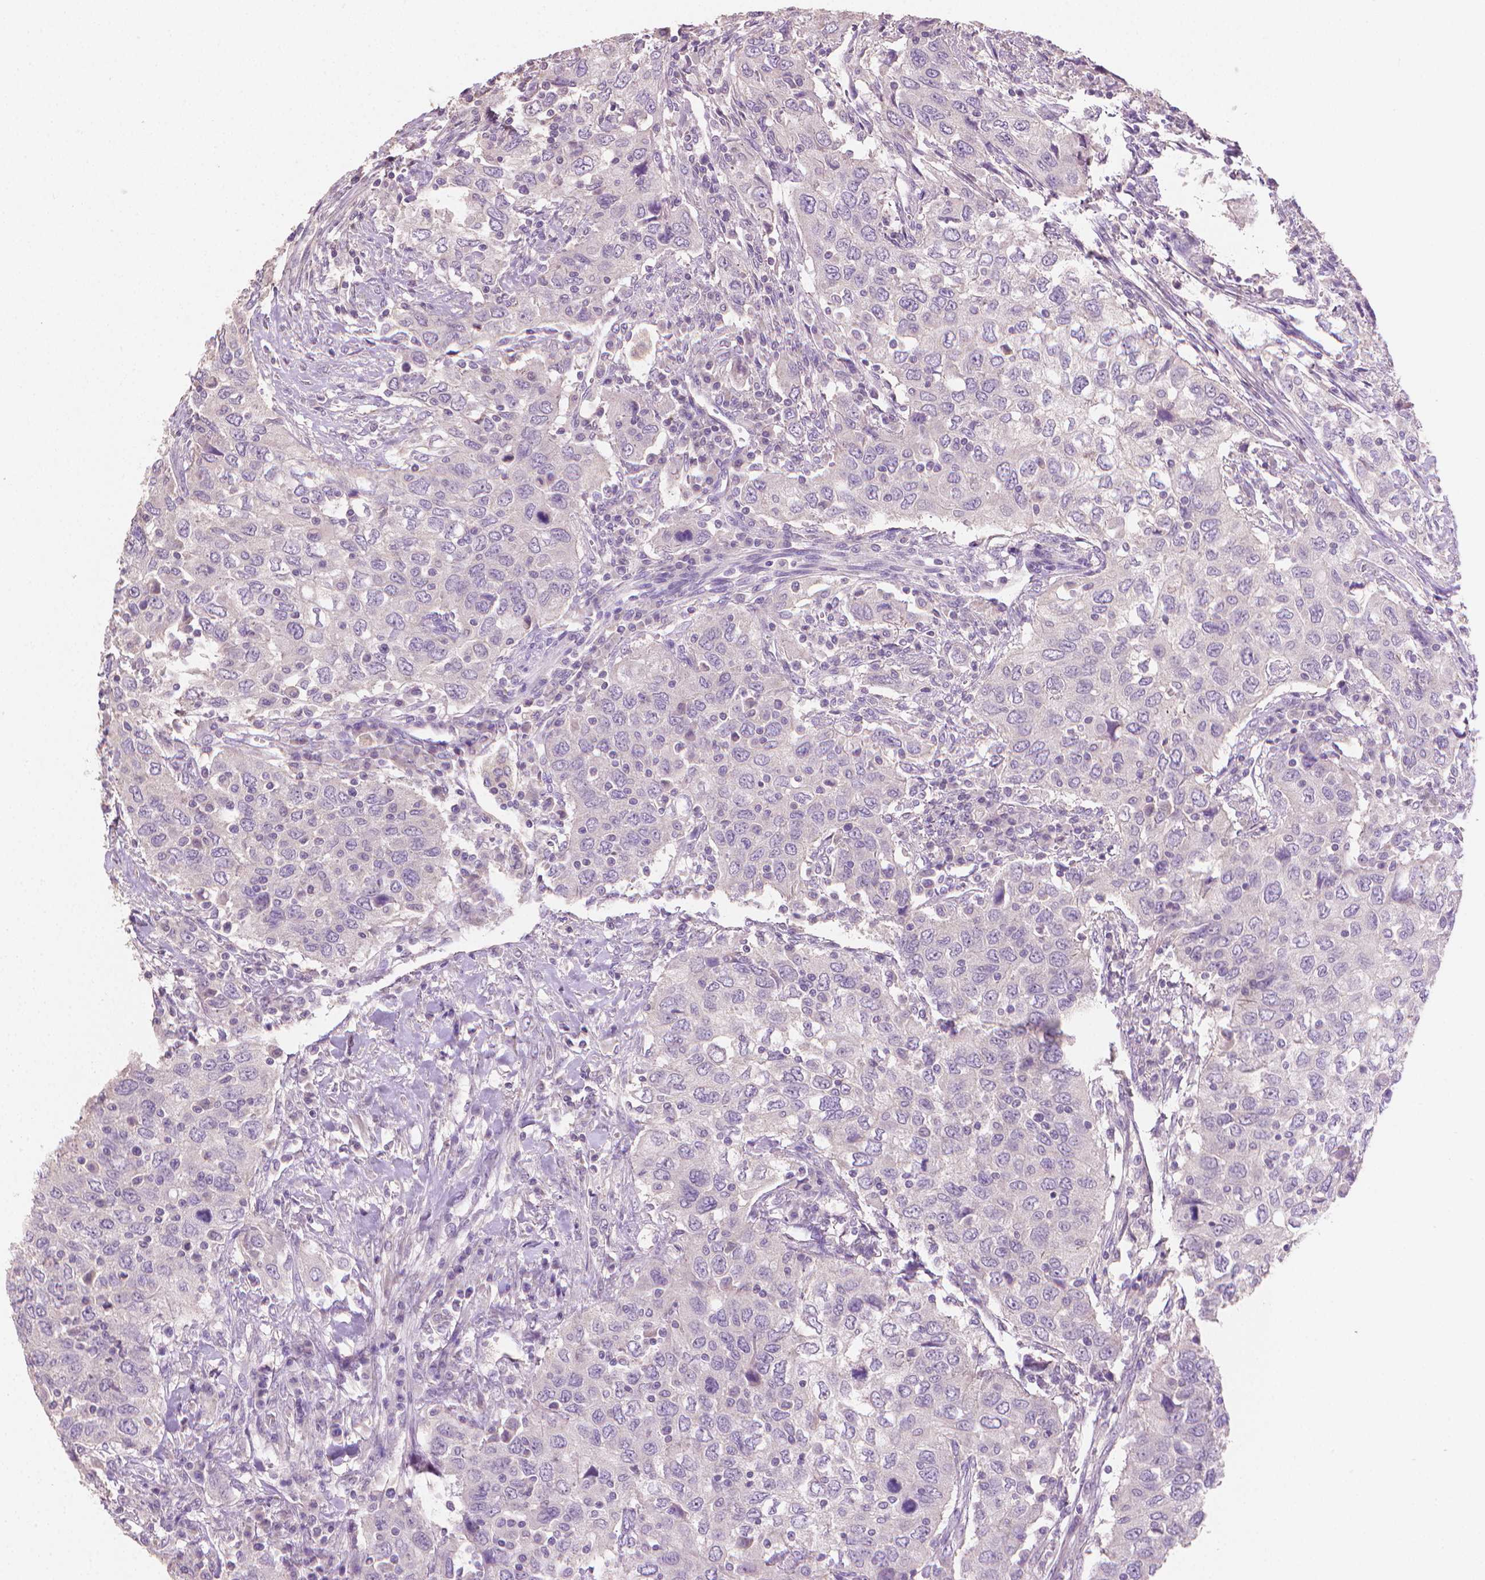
{"staining": {"intensity": "negative", "quantity": "none", "location": "none"}, "tissue": "urothelial cancer", "cell_type": "Tumor cells", "image_type": "cancer", "snomed": [{"axis": "morphology", "description": "Urothelial carcinoma, High grade"}, {"axis": "topography", "description": "Urinary bladder"}], "caption": "This is an immunohistochemistry (IHC) image of high-grade urothelial carcinoma. There is no expression in tumor cells.", "gene": "CATIP", "patient": {"sex": "male", "age": 76}}